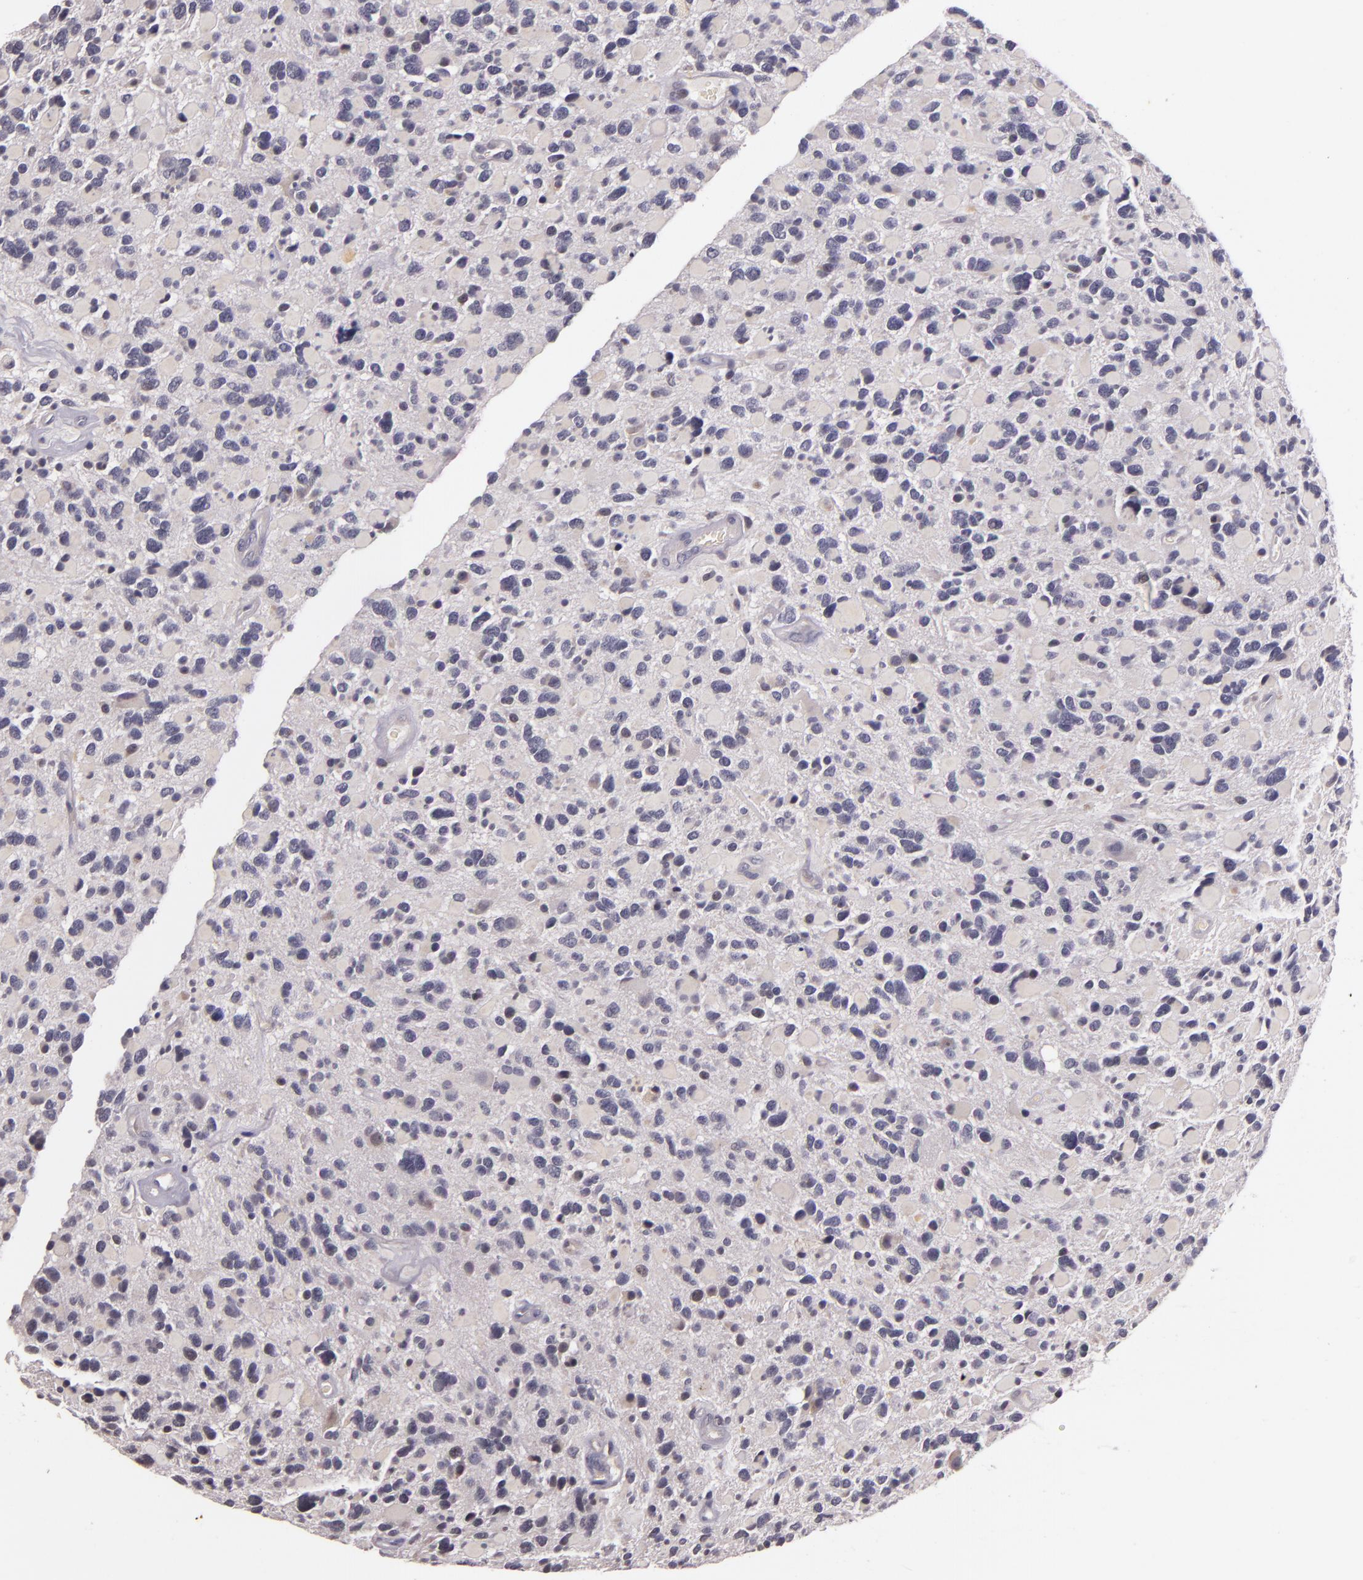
{"staining": {"intensity": "negative", "quantity": "none", "location": "none"}, "tissue": "glioma", "cell_type": "Tumor cells", "image_type": "cancer", "snomed": [{"axis": "morphology", "description": "Glioma, malignant, High grade"}, {"axis": "topography", "description": "Brain"}], "caption": "IHC photomicrograph of high-grade glioma (malignant) stained for a protein (brown), which shows no expression in tumor cells.", "gene": "TFF1", "patient": {"sex": "female", "age": 37}}